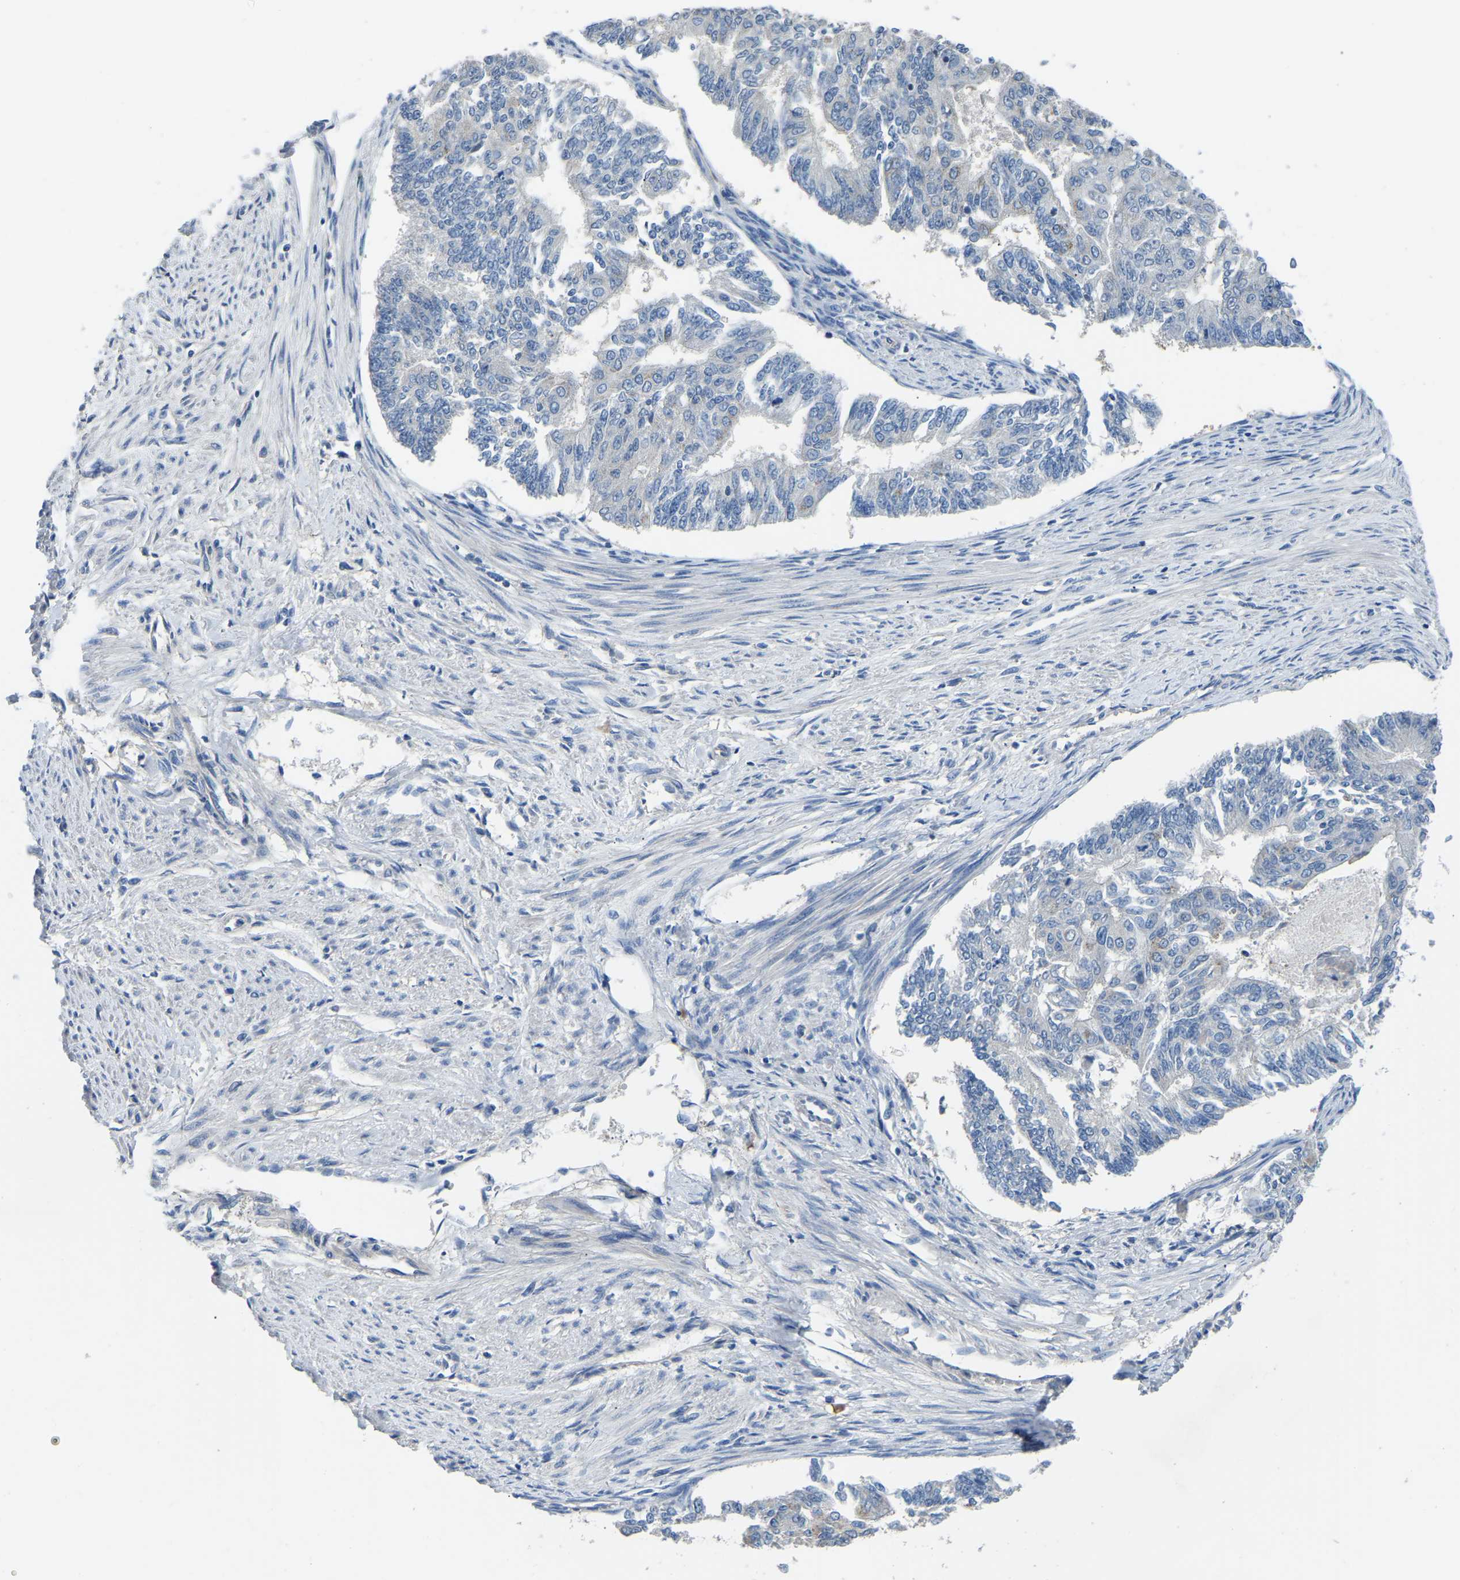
{"staining": {"intensity": "negative", "quantity": "none", "location": "none"}, "tissue": "endometrial cancer", "cell_type": "Tumor cells", "image_type": "cancer", "snomed": [{"axis": "morphology", "description": "Adenocarcinoma, NOS"}, {"axis": "topography", "description": "Endometrium"}], "caption": "High magnification brightfield microscopy of endometrial adenocarcinoma stained with DAB (brown) and counterstained with hematoxylin (blue): tumor cells show no significant expression.", "gene": "HIGD2B", "patient": {"sex": "female", "age": 32}}